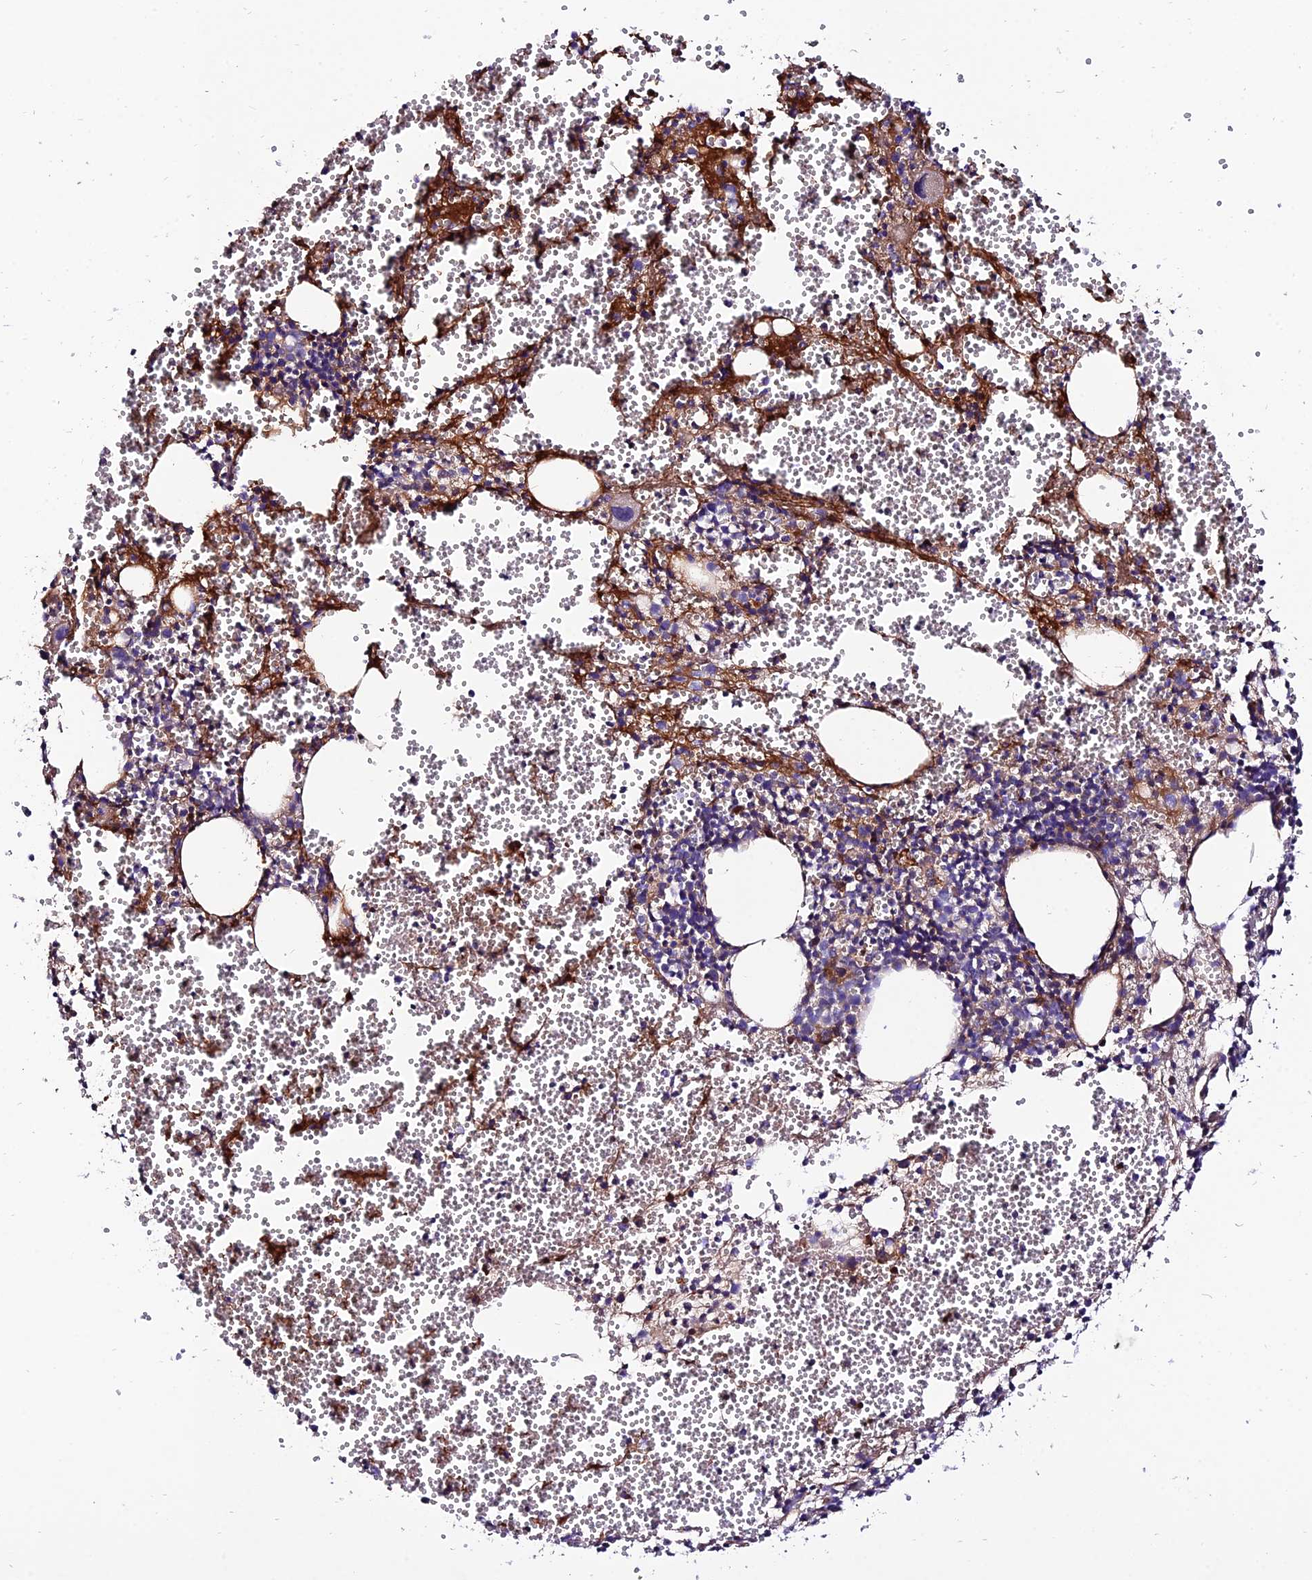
{"staining": {"intensity": "moderate", "quantity": "25%-75%", "location": "cytoplasmic/membranous"}, "tissue": "bone marrow", "cell_type": "Hematopoietic cells", "image_type": "normal", "snomed": [{"axis": "morphology", "description": "Normal tissue, NOS"}, {"axis": "topography", "description": "Bone marrow"}], "caption": "Unremarkable bone marrow exhibits moderate cytoplasmic/membranous positivity in about 25%-75% of hematopoietic cells, visualized by immunohistochemistry.", "gene": "PYM1", "patient": {"sex": "female", "age": 77}}